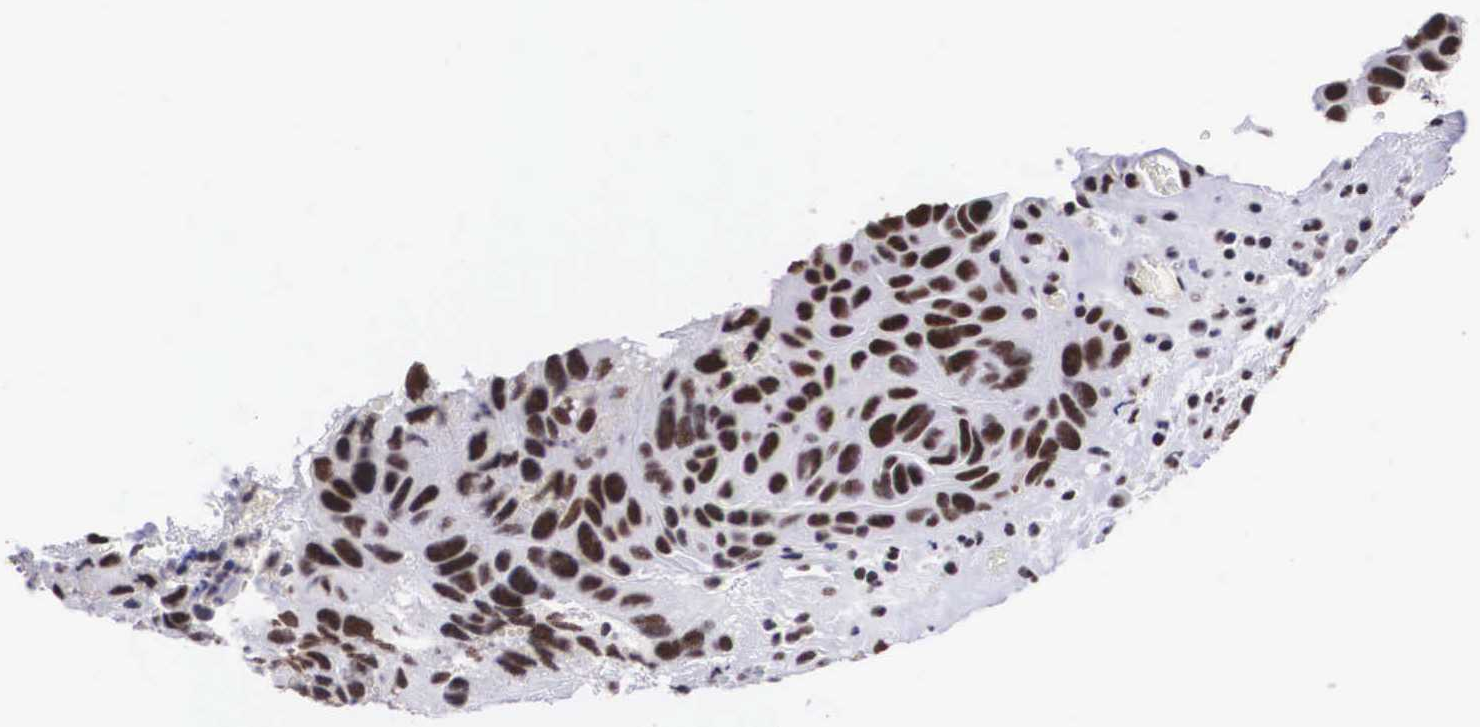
{"staining": {"intensity": "moderate", "quantity": ">75%", "location": "nuclear"}, "tissue": "urothelial cancer", "cell_type": "Tumor cells", "image_type": "cancer", "snomed": [{"axis": "morphology", "description": "Urothelial carcinoma, High grade"}, {"axis": "topography", "description": "Urinary bladder"}], "caption": "Human urothelial cancer stained with a protein marker displays moderate staining in tumor cells.", "gene": "SF3A1", "patient": {"sex": "male", "age": 66}}